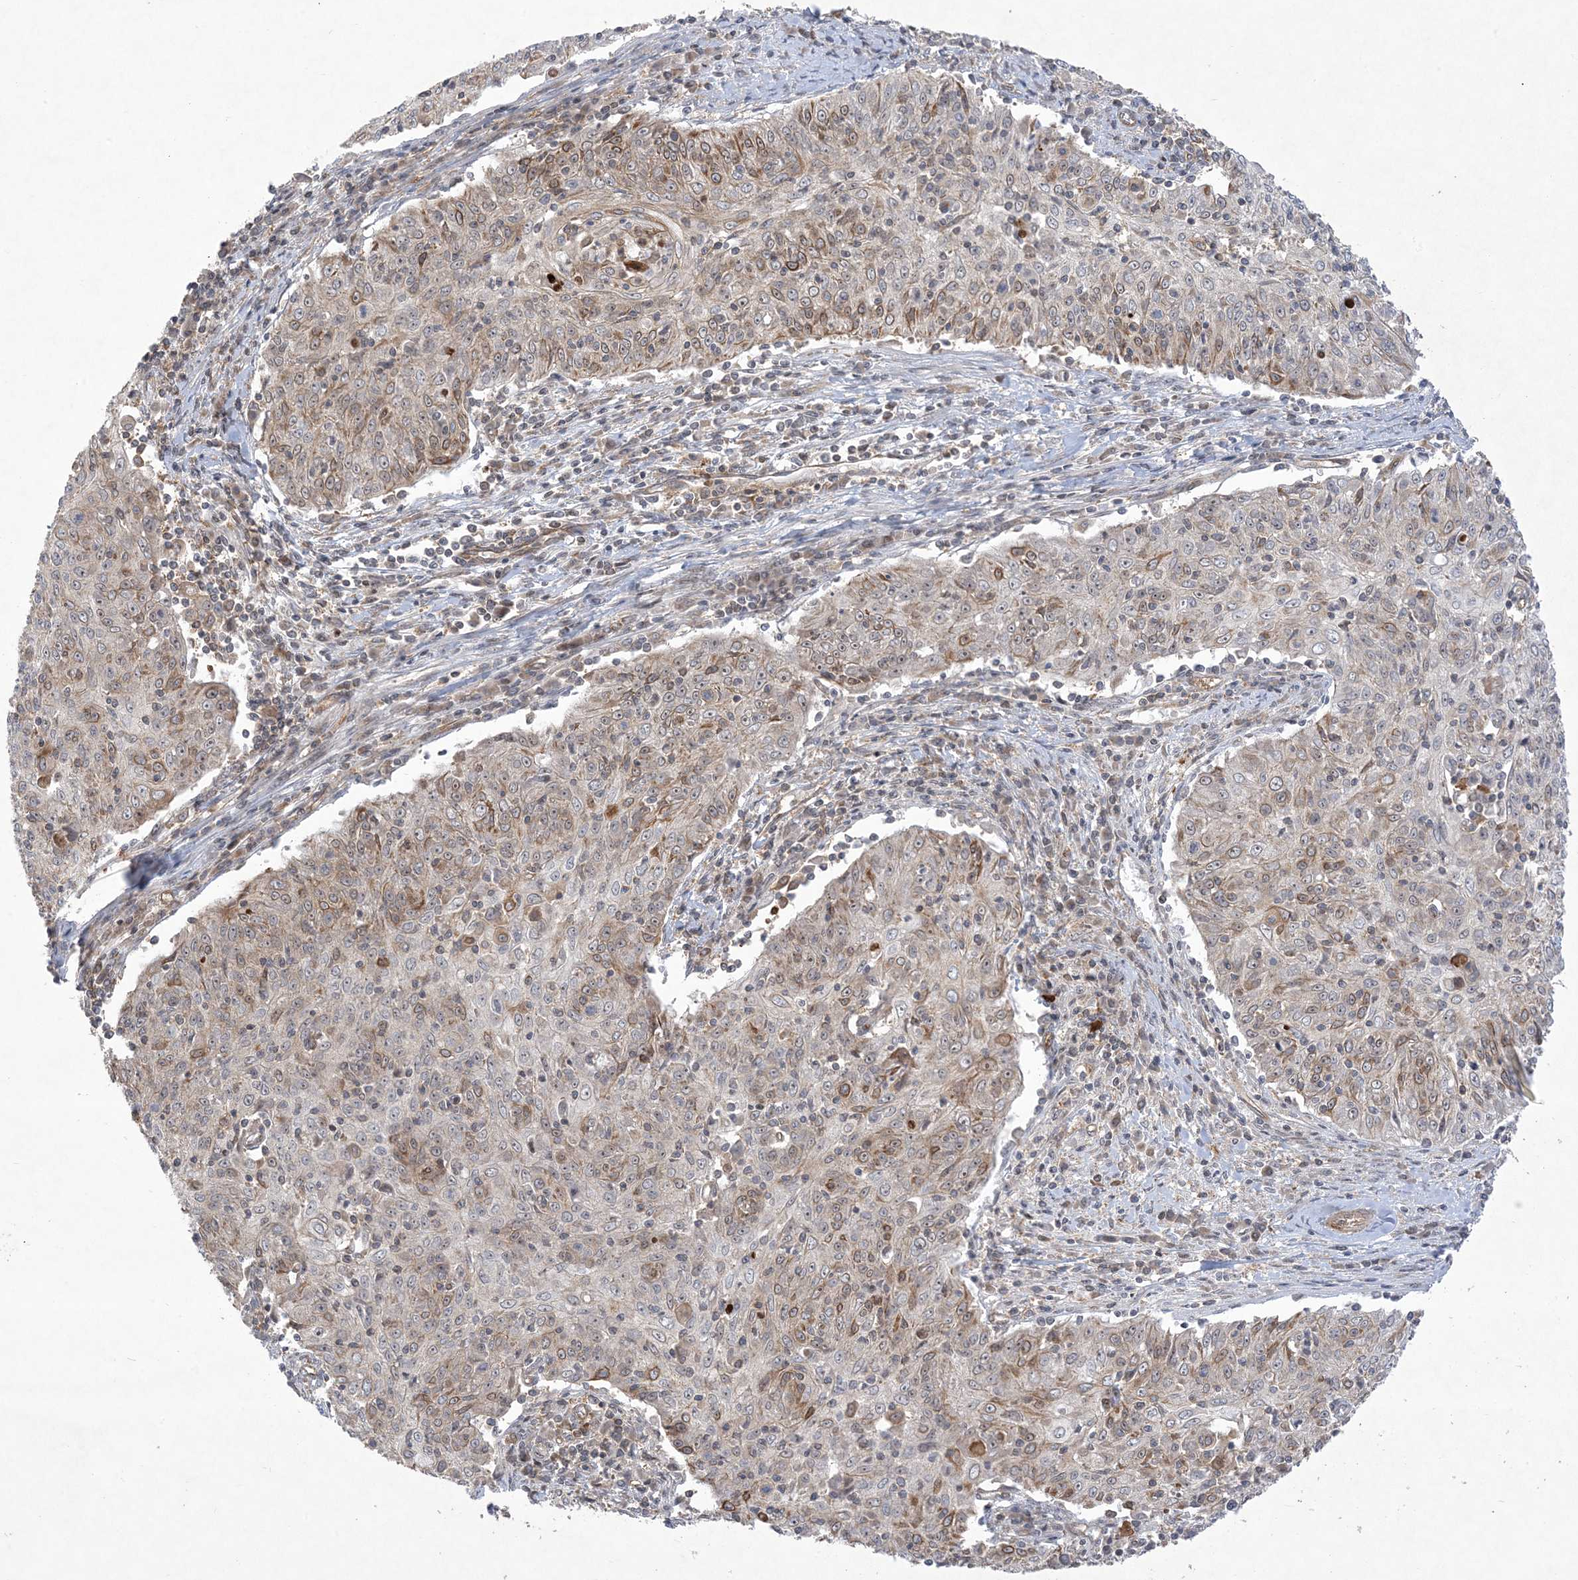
{"staining": {"intensity": "moderate", "quantity": "<25%", "location": "cytoplasmic/membranous"}, "tissue": "cervical cancer", "cell_type": "Tumor cells", "image_type": "cancer", "snomed": [{"axis": "morphology", "description": "Squamous cell carcinoma, NOS"}, {"axis": "topography", "description": "Cervix"}], "caption": "Protein staining of squamous cell carcinoma (cervical) tissue reveals moderate cytoplasmic/membranous staining in approximately <25% of tumor cells.", "gene": "SOGA3", "patient": {"sex": "female", "age": 48}}